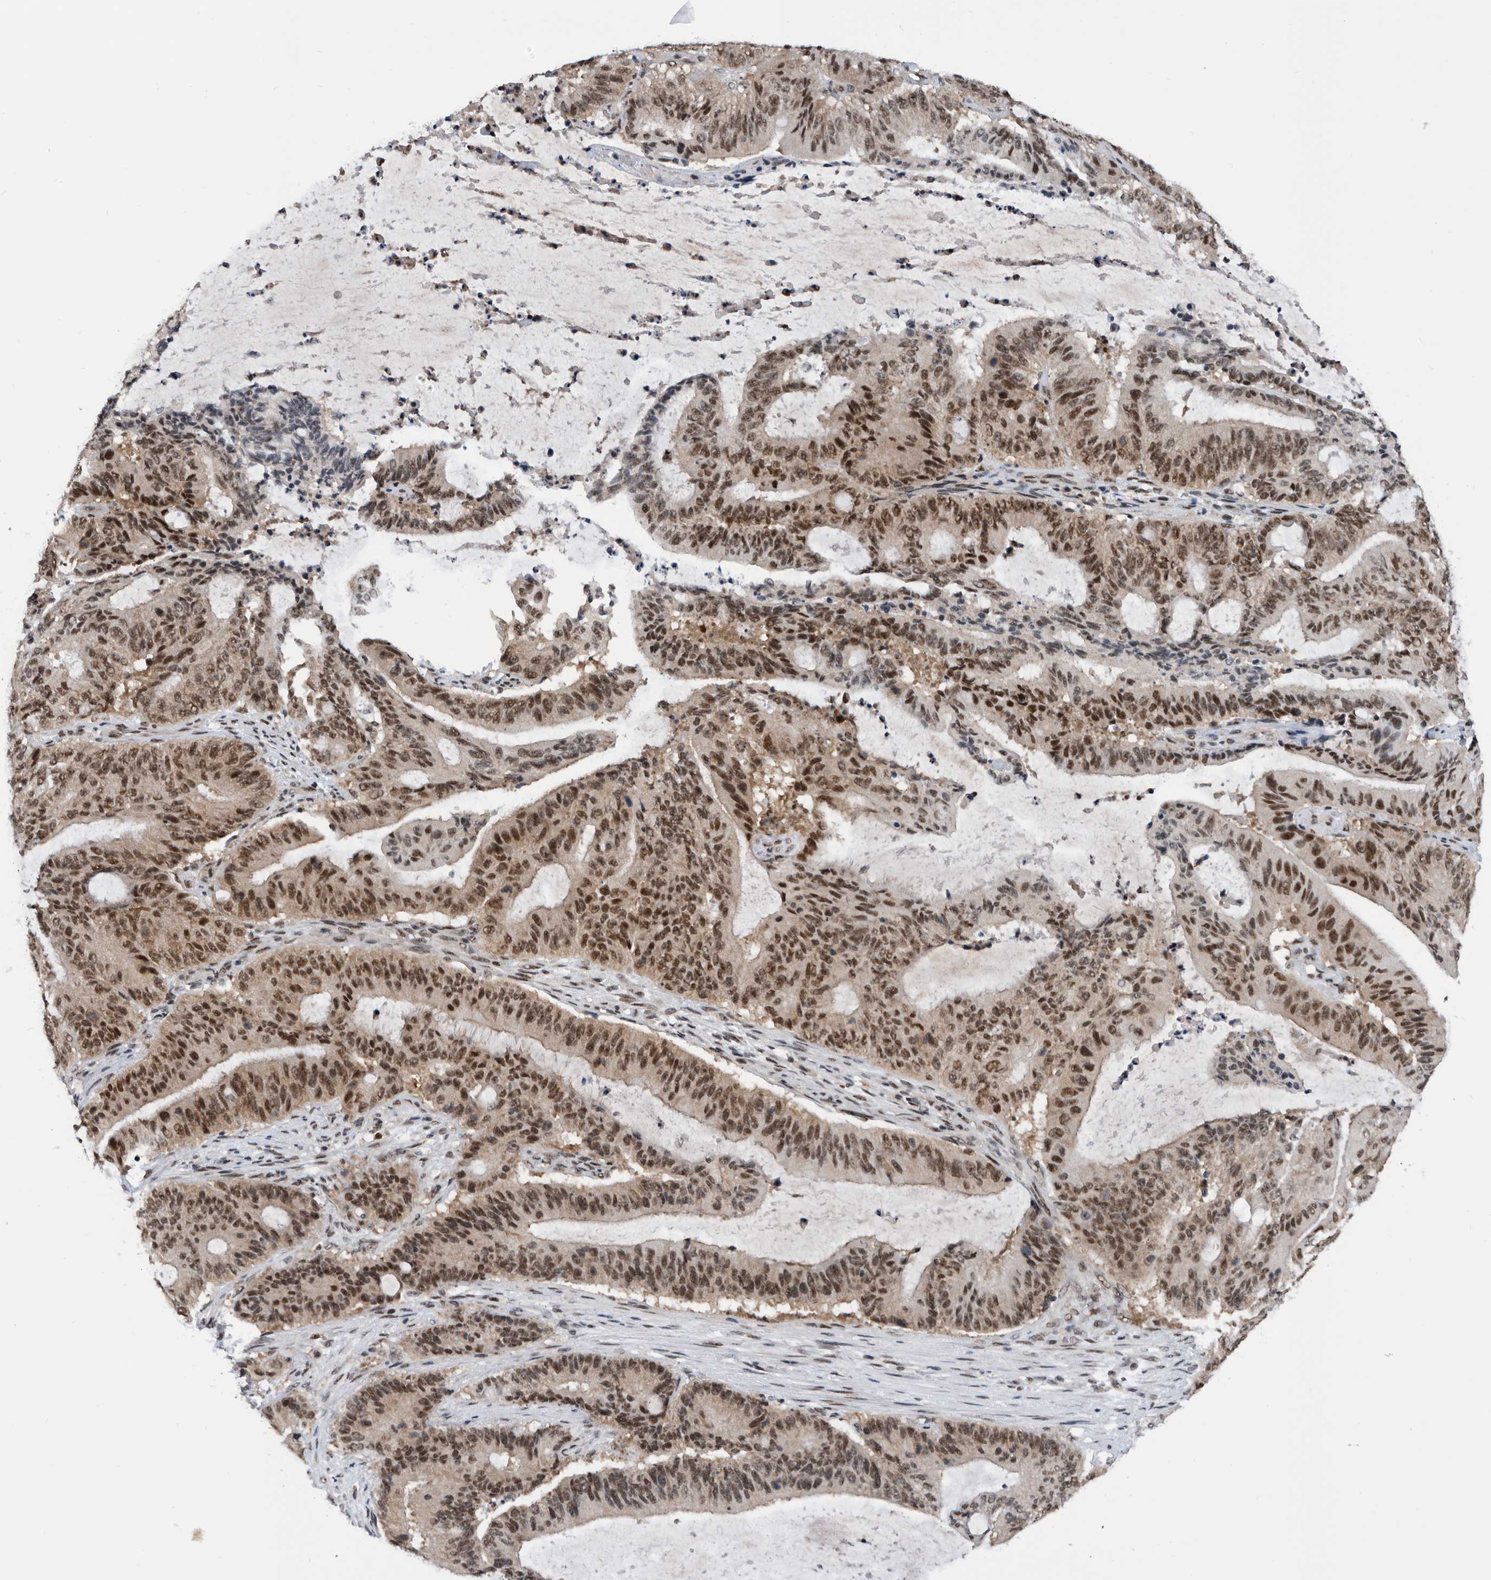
{"staining": {"intensity": "moderate", "quantity": ">75%", "location": "nuclear"}, "tissue": "liver cancer", "cell_type": "Tumor cells", "image_type": "cancer", "snomed": [{"axis": "morphology", "description": "Normal tissue, NOS"}, {"axis": "morphology", "description": "Cholangiocarcinoma"}, {"axis": "topography", "description": "Liver"}, {"axis": "topography", "description": "Peripheral nerve tissue"}], "caption": "Liver cancer stained for a protein (brown) shows moderate nuclear positive positivity in about >75% of tumor cells.", "gene": "ZNF260", "patient": {"sex": "female", "age": 73}}